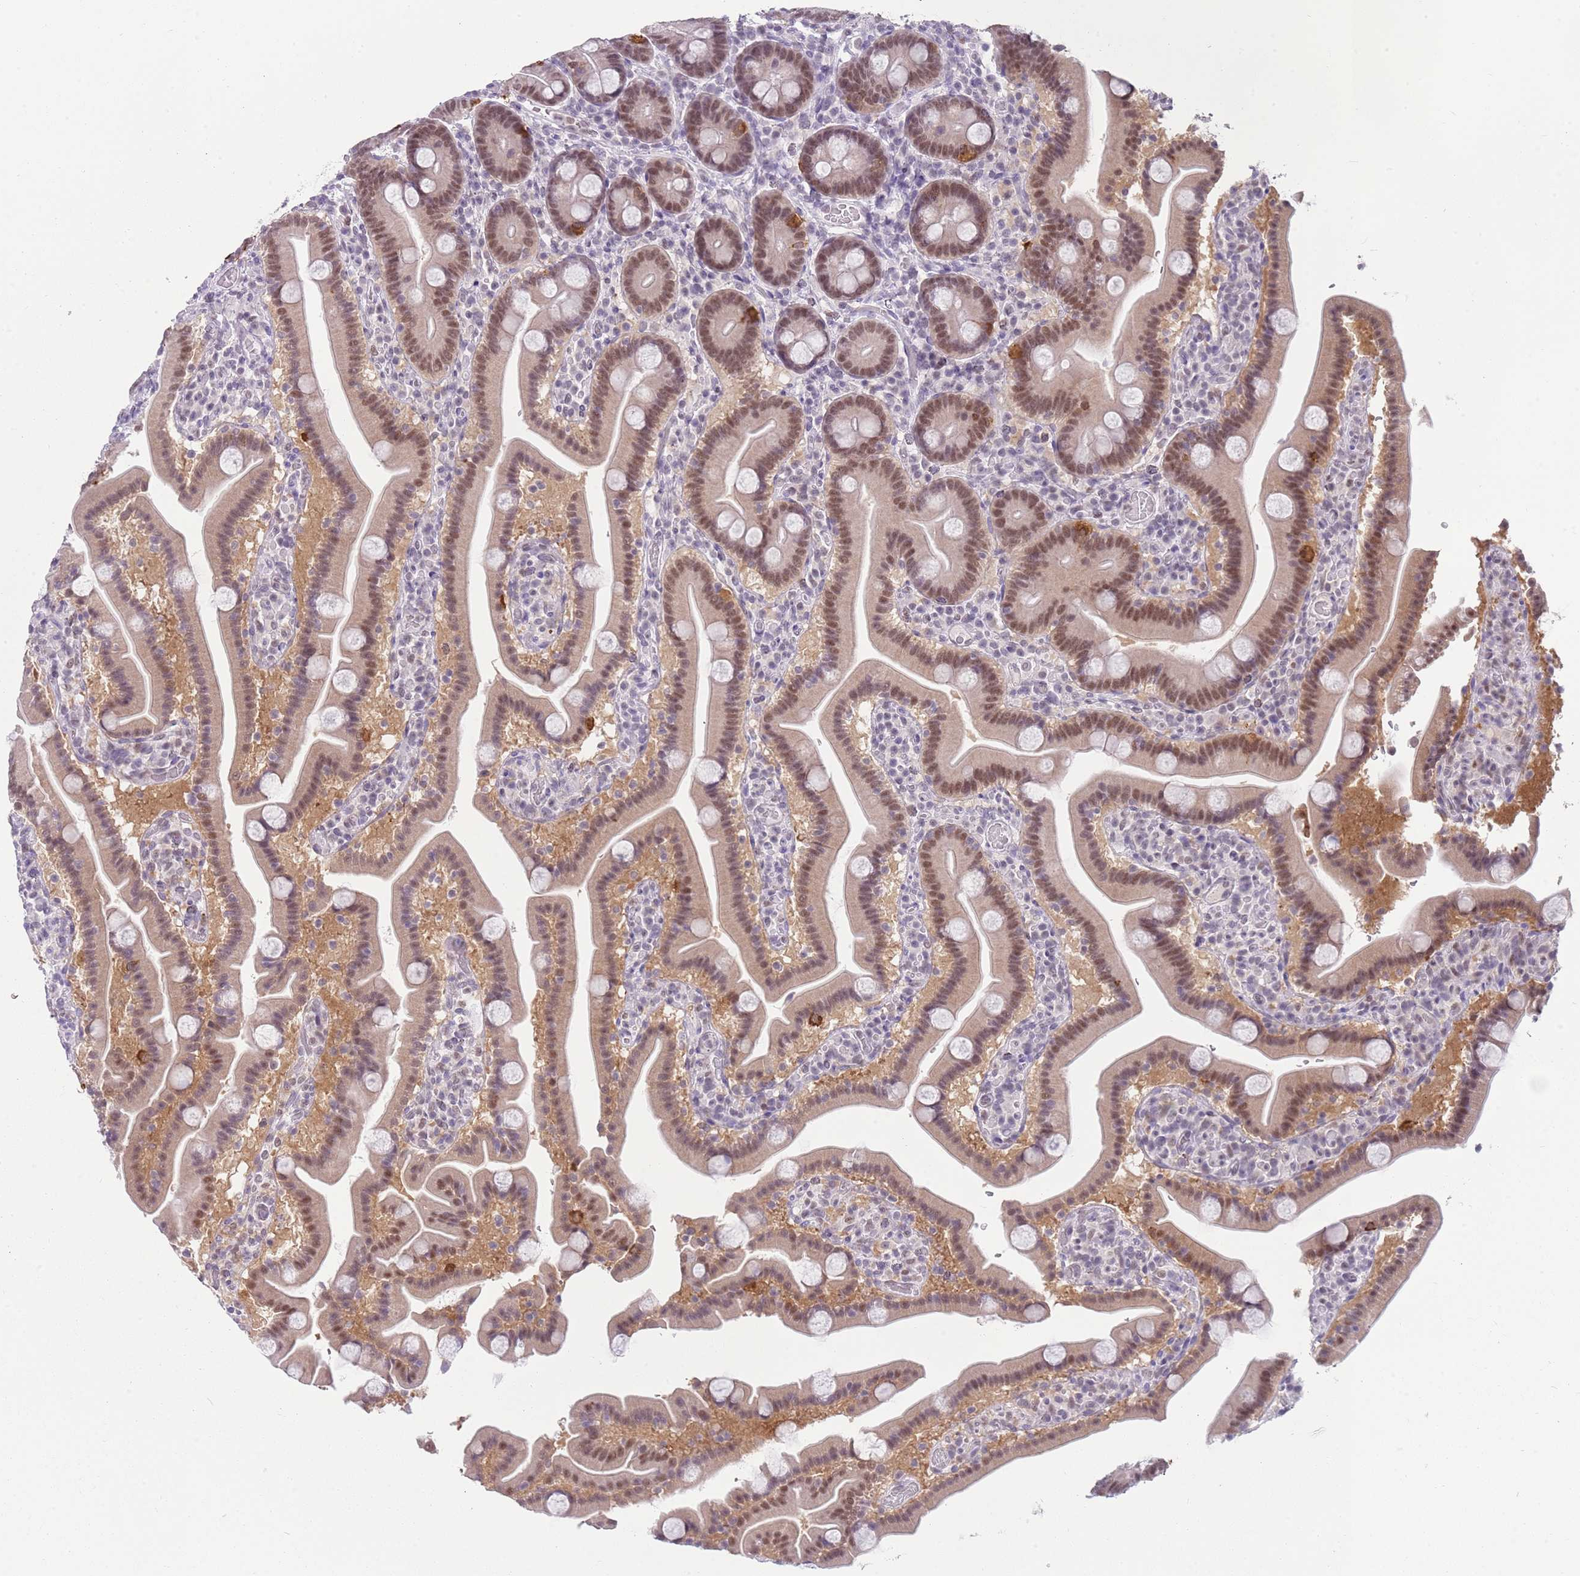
{"staining": {"intensity": "moderate", "quantity": ">75%", "location": "nuclear"}, "tissue": "duodenum", "cell_type": "Glandular cells", "image_type": "normal", "snomed": [{"axis": "morphology", "description": "Normal tissue, NOS"}, {"axis": "topography", "description": "Duodenum"}], "caption": "DAB immunohistochemical staining of unremarkable human duodenum shows moderate nuclear protein positivity in approximately >75% of glandular cells.", "gene": "SEPHS2", "patient": {"sex": "male", "age": 55}}